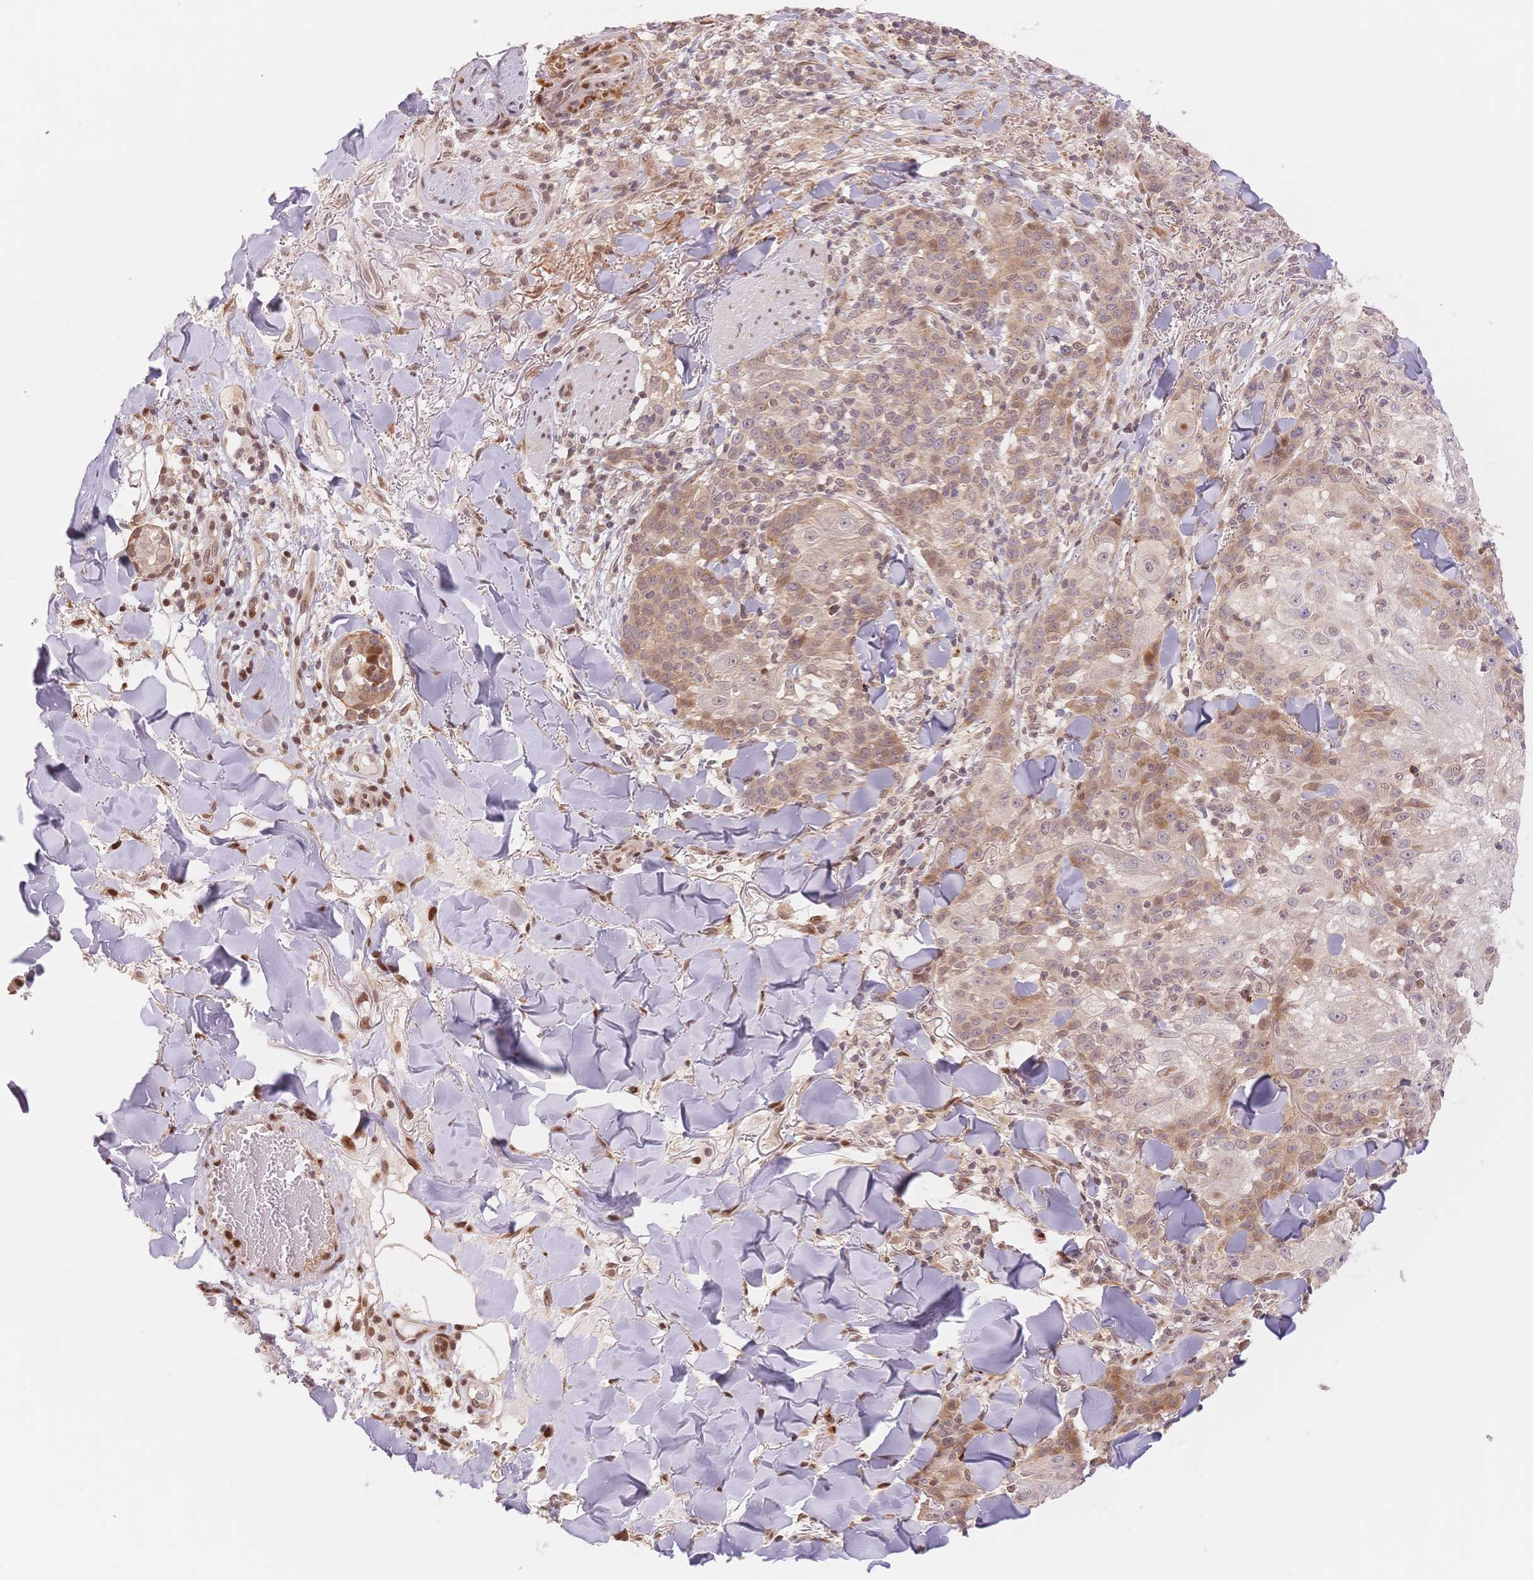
{"staining": {"intensity": "moderate", "quantity": "<25%", "location": "cytoplasmic/membranous"}, "tissue": "skin cancer", "cell_type": "Tumor cells", "image_type": "cancer", "snomed": [{"axis": "morphology", "description": "Normal tissue, NOS"}, {"axis": "morphology", "description": "Squamous cell carcinoma, NOS"}, {"axis": "topography", "description": "Skin"}], "caption": "Tumor cells exhibit low levels of moderate cytoplasmic/membranous staining in approximately <25% of cells in human skin squamous cell carcinoma. (brown staining indicates protein expression, while blue staining denotes nuclei).", "gene": "STK39", "patient": {"sex": "female", "age": 83}}